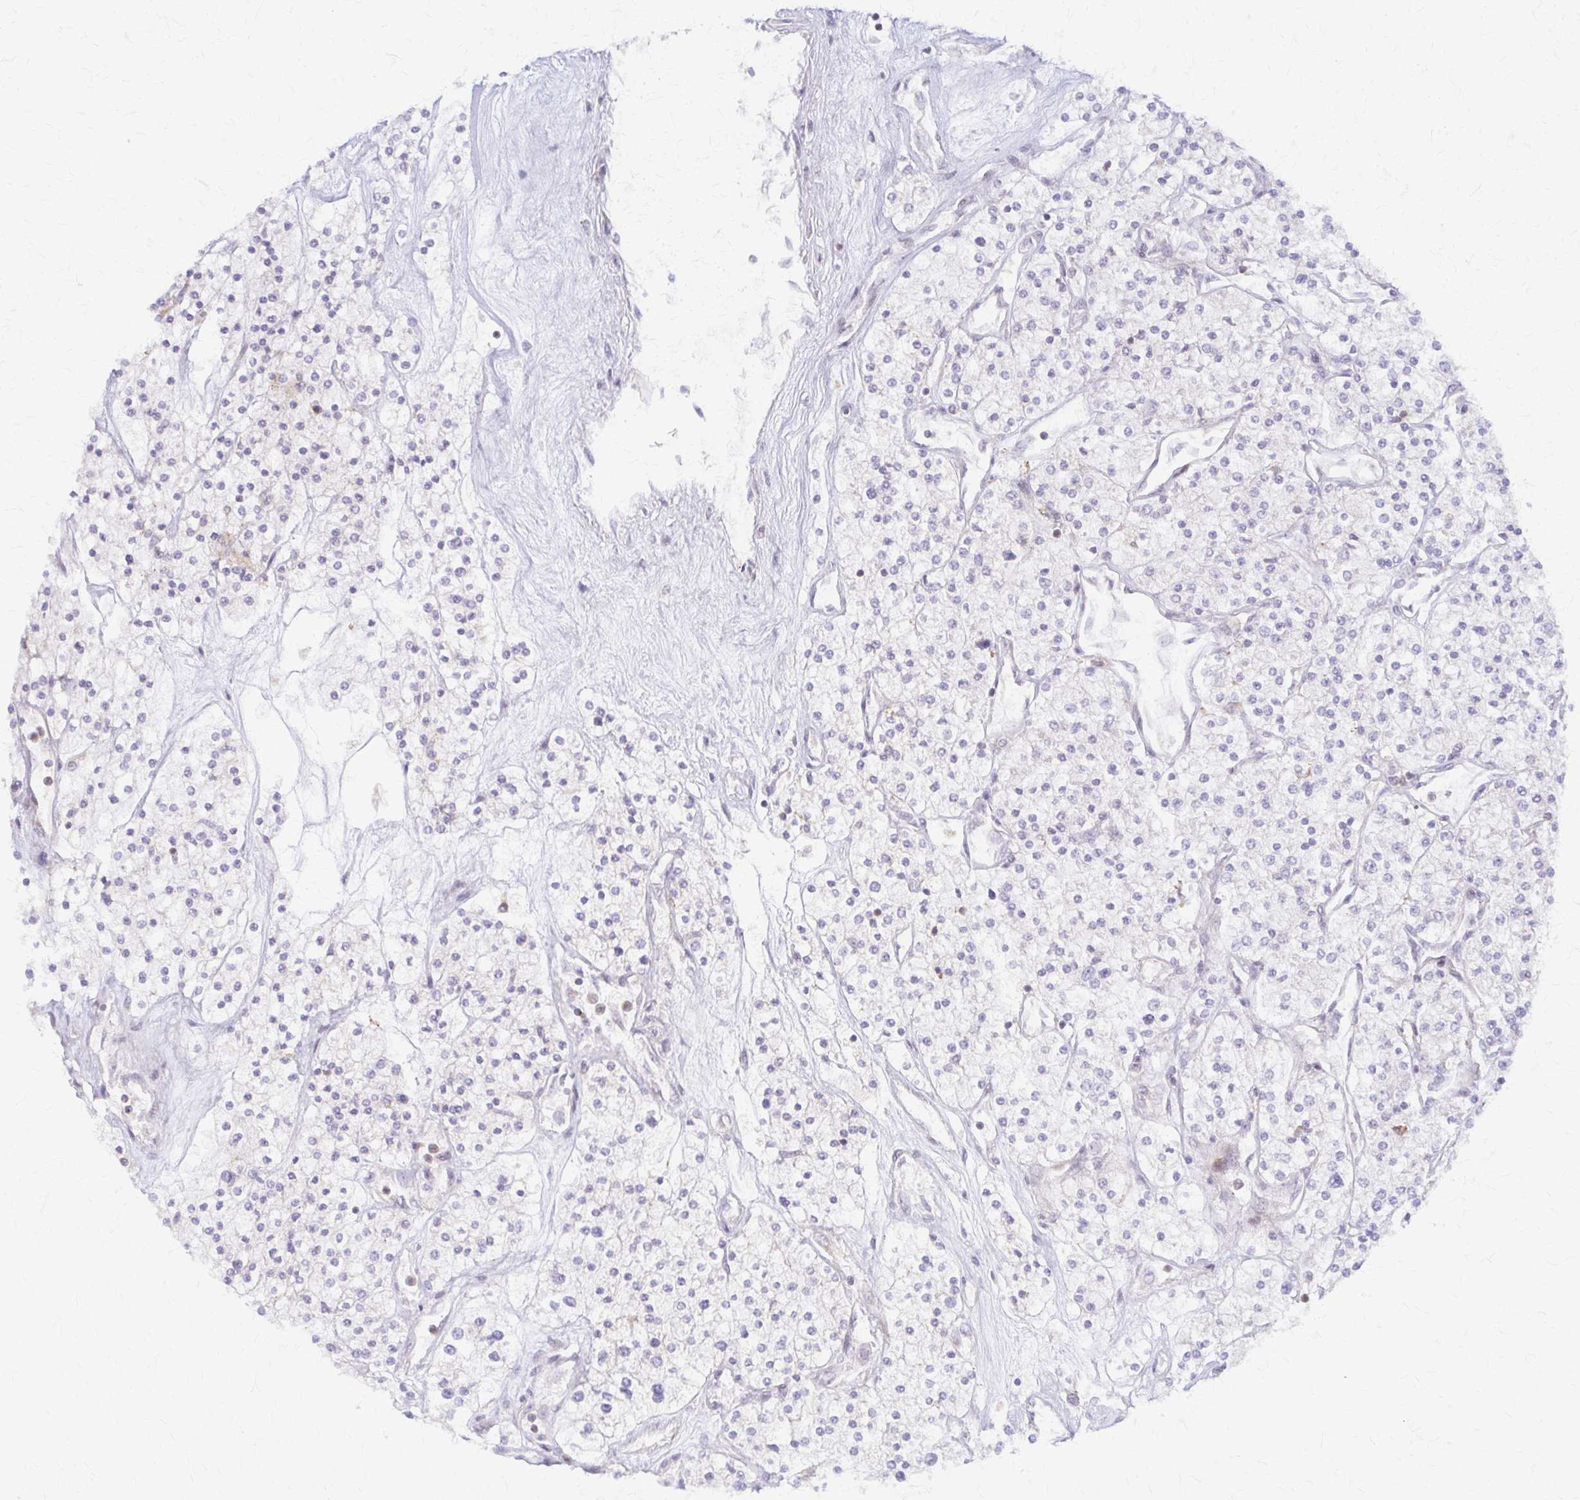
{"staining": {"intensity": "negative", "quantity": "none", "location": "none"}, "tissue": "renal cancer", "cell_type": "Tumor cells", "image_type": "cancer", "snomed": [{"axis": "morphology", "description": "Adenocarcinoma, NOS"}, {"axis": "topography", "description": "Kidney"}], "caption": "Immunohistochemistry photomicrograph of renal cancer (adenocarcinoma) stained for a protein (brown), which reveals no positivity in tumor cells.", "gene": "ARHGAP35", "patient": {"sex": "male", "age": 80}}